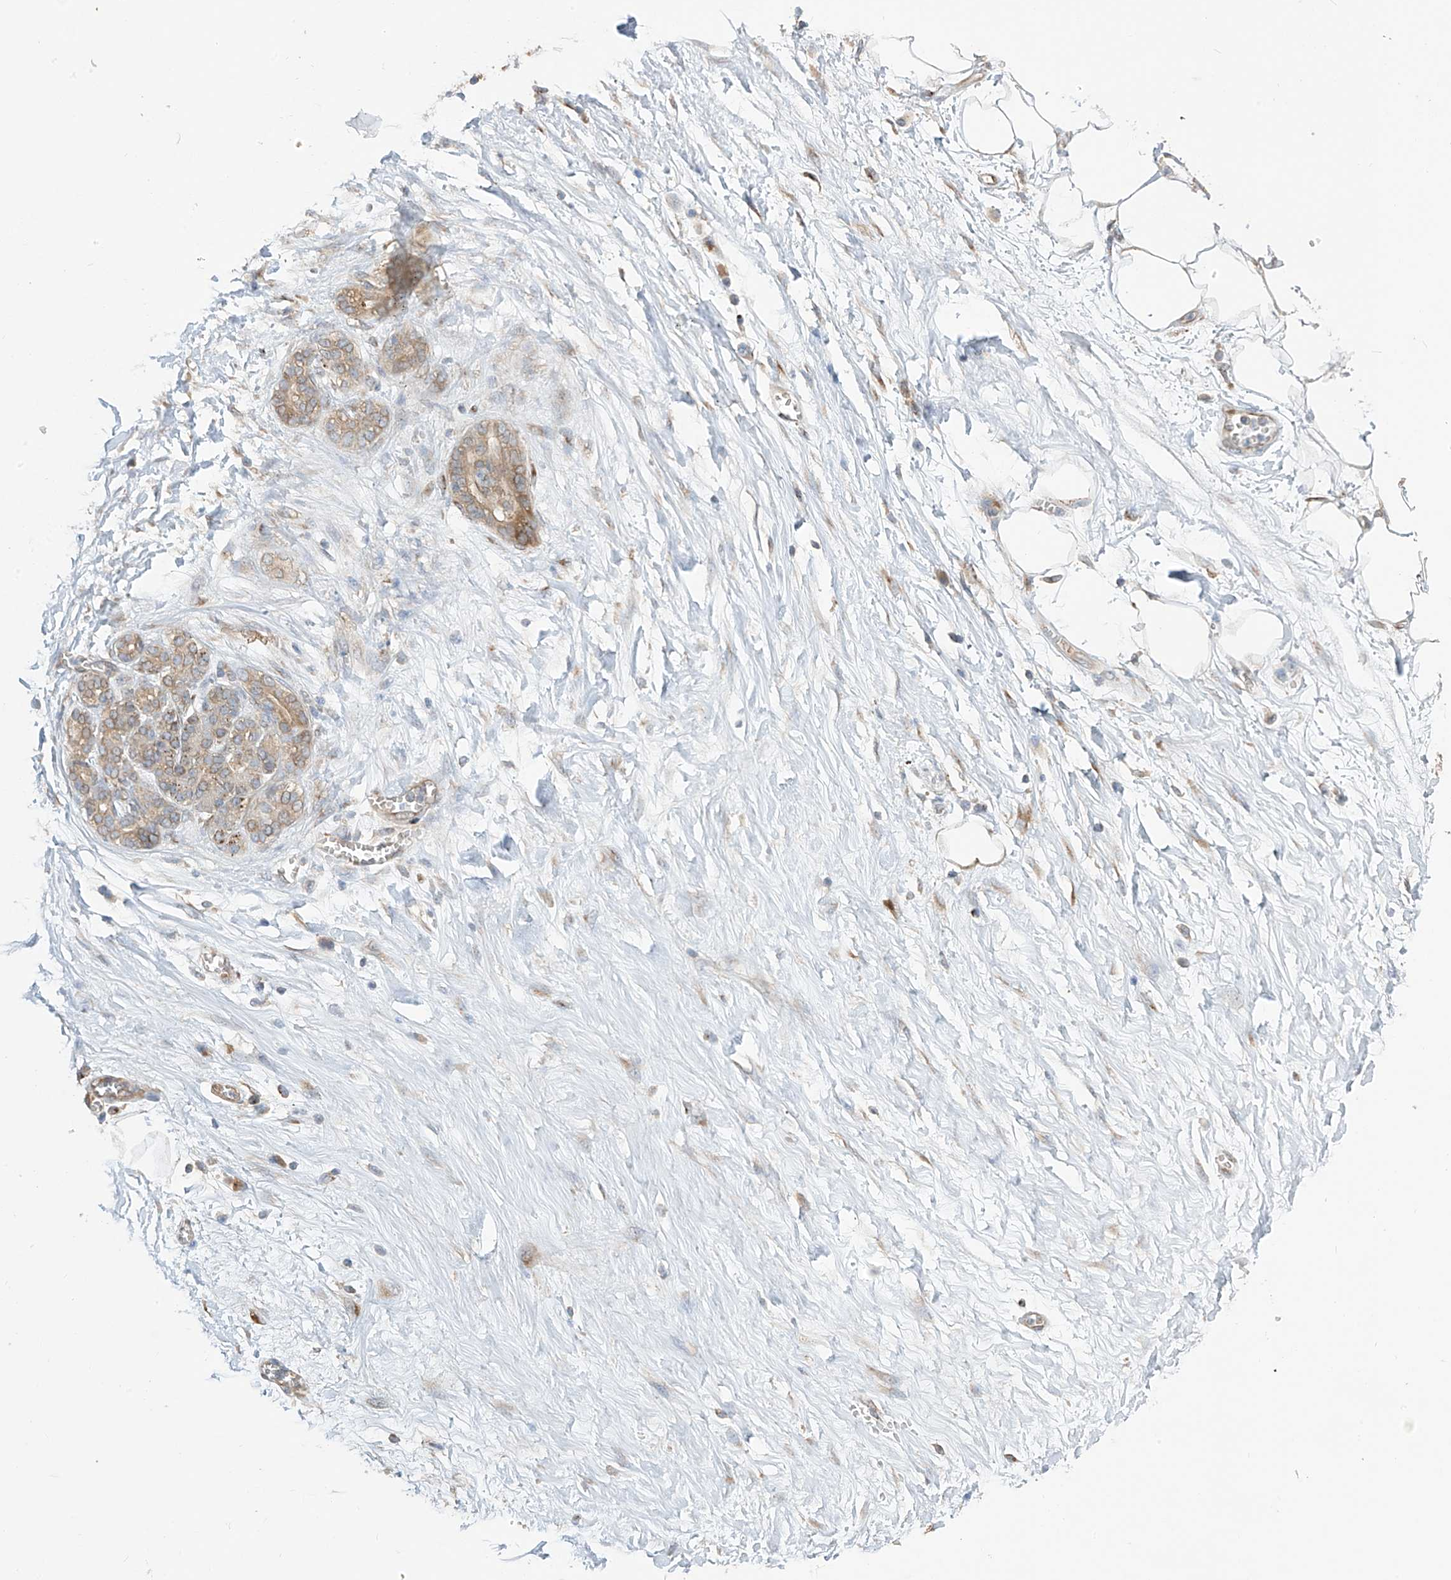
{"staining": {"intensity": "negative", "quantity": "none", "location": "none"}, "tissue": "adipose tissue", "cell_type": "Adipocytes", "image_type": "normal", "snomed": [{"axis": "morphology", "description": "Normal tissue, NOS"}, {"axis": "morphology", "description": "Adenocarcinoma, NOS"}, {"axis": "topography", "description": "Pancreas"}, {"axis": "topography", "description": "Peripheral nerve tissue"}], "caption": "DAB (3,3'-diaminobenzidine) immunohistochemical staining of unremarkable adipose tissue exhibits no significant staining in adipocytes. (IHC, brightfield microscopy, high magnification).", "gene": "PNPT1", "patient": {"sex": "male", "age": 59}}